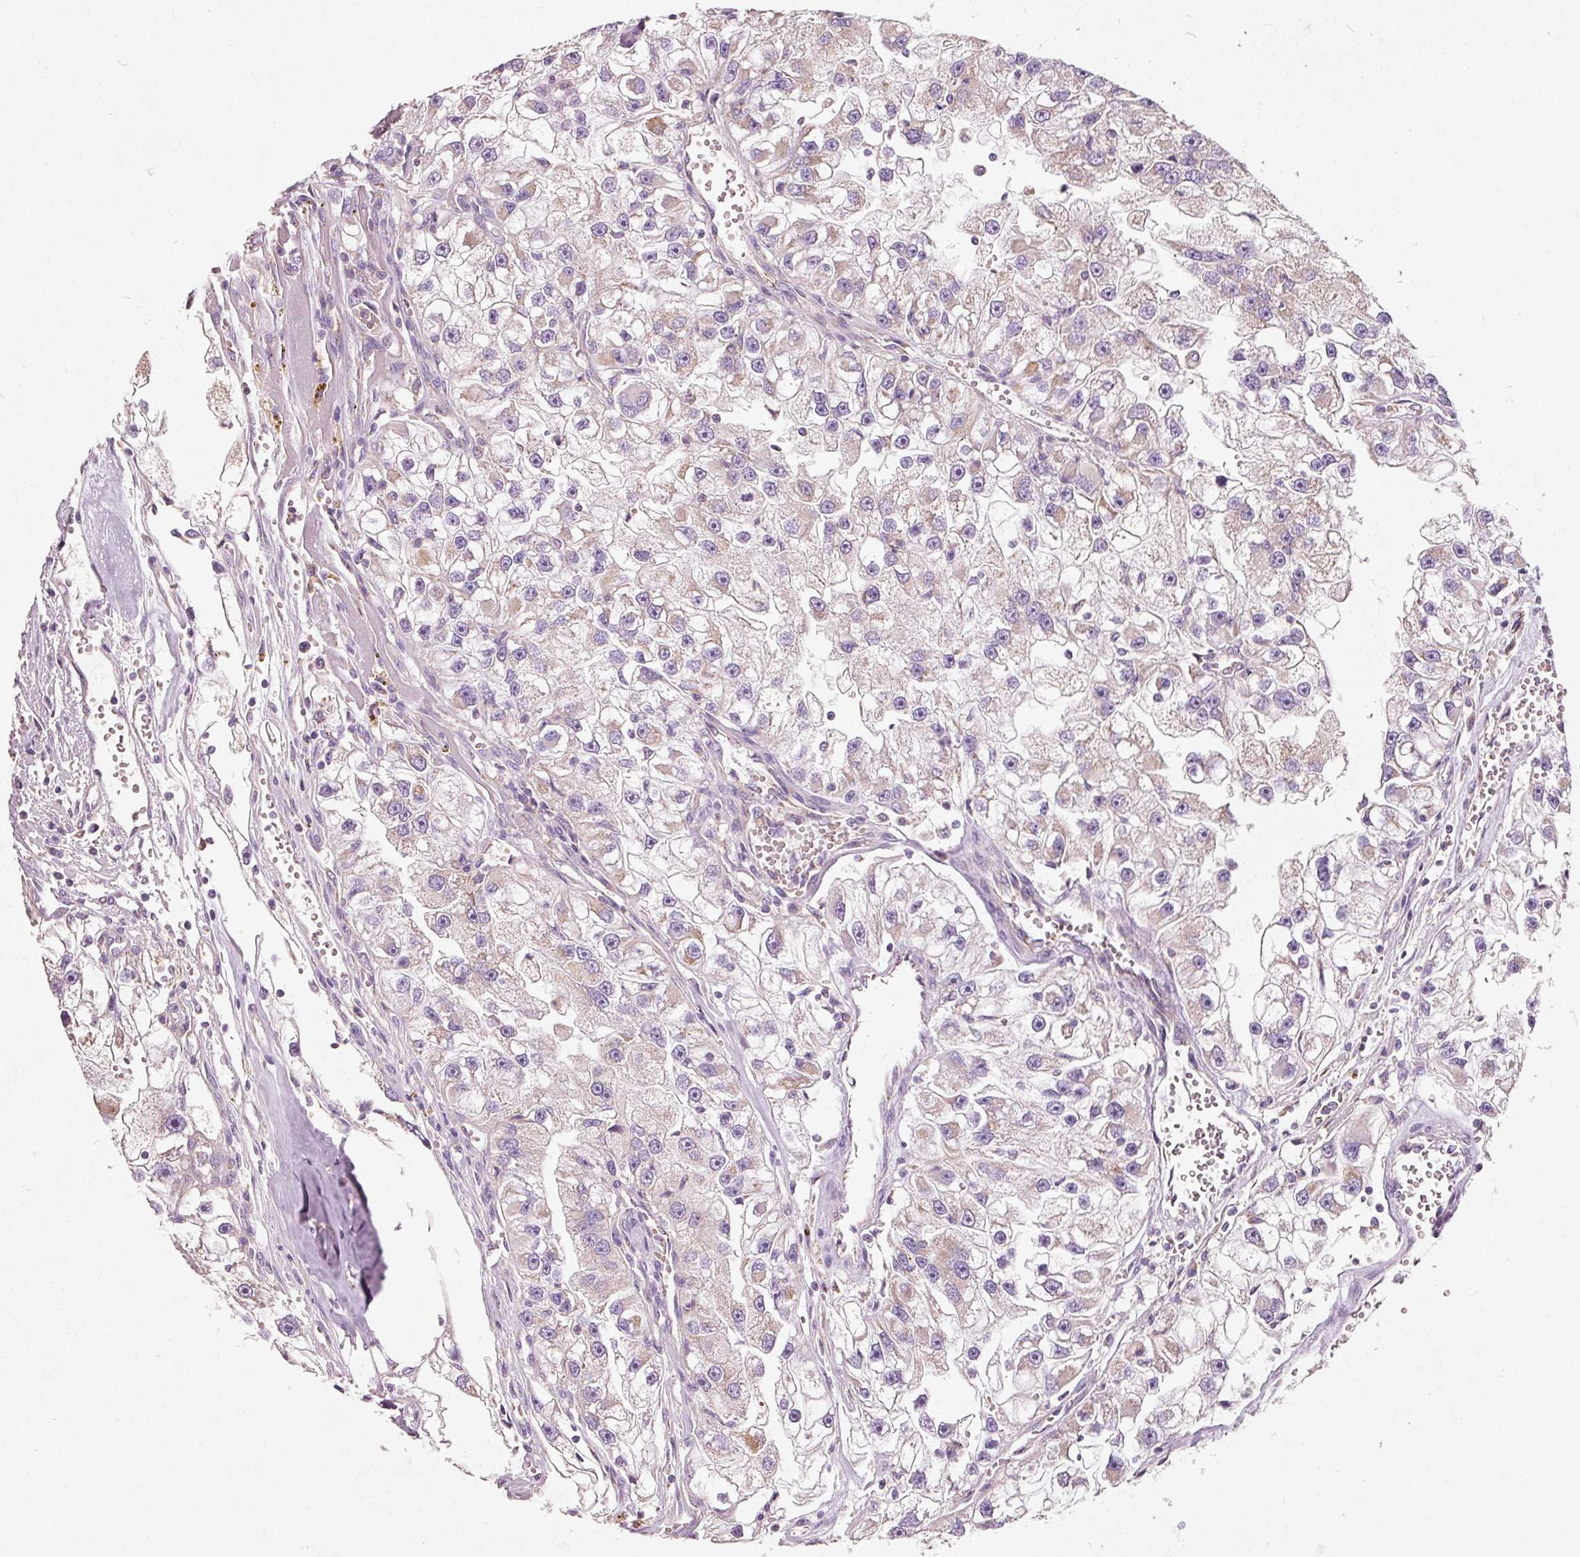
{"staining": {"intensity": "negative", "quantity": "none", "location": "none"}, "tissue": "renal cancer", "cell_type": "Tumor cells", "image_type": "cancer", "snomed": [{"axis": "morphology", "description": "Adenocarcinoma, NOS"}, {"axis": "topography", "description": "Kidney"}], "caption": "The image displays no significant positivity in tumor cells of renal cancer.", "gene": "IQGAP2", "patient": {"sex": "male", "age": 63}}